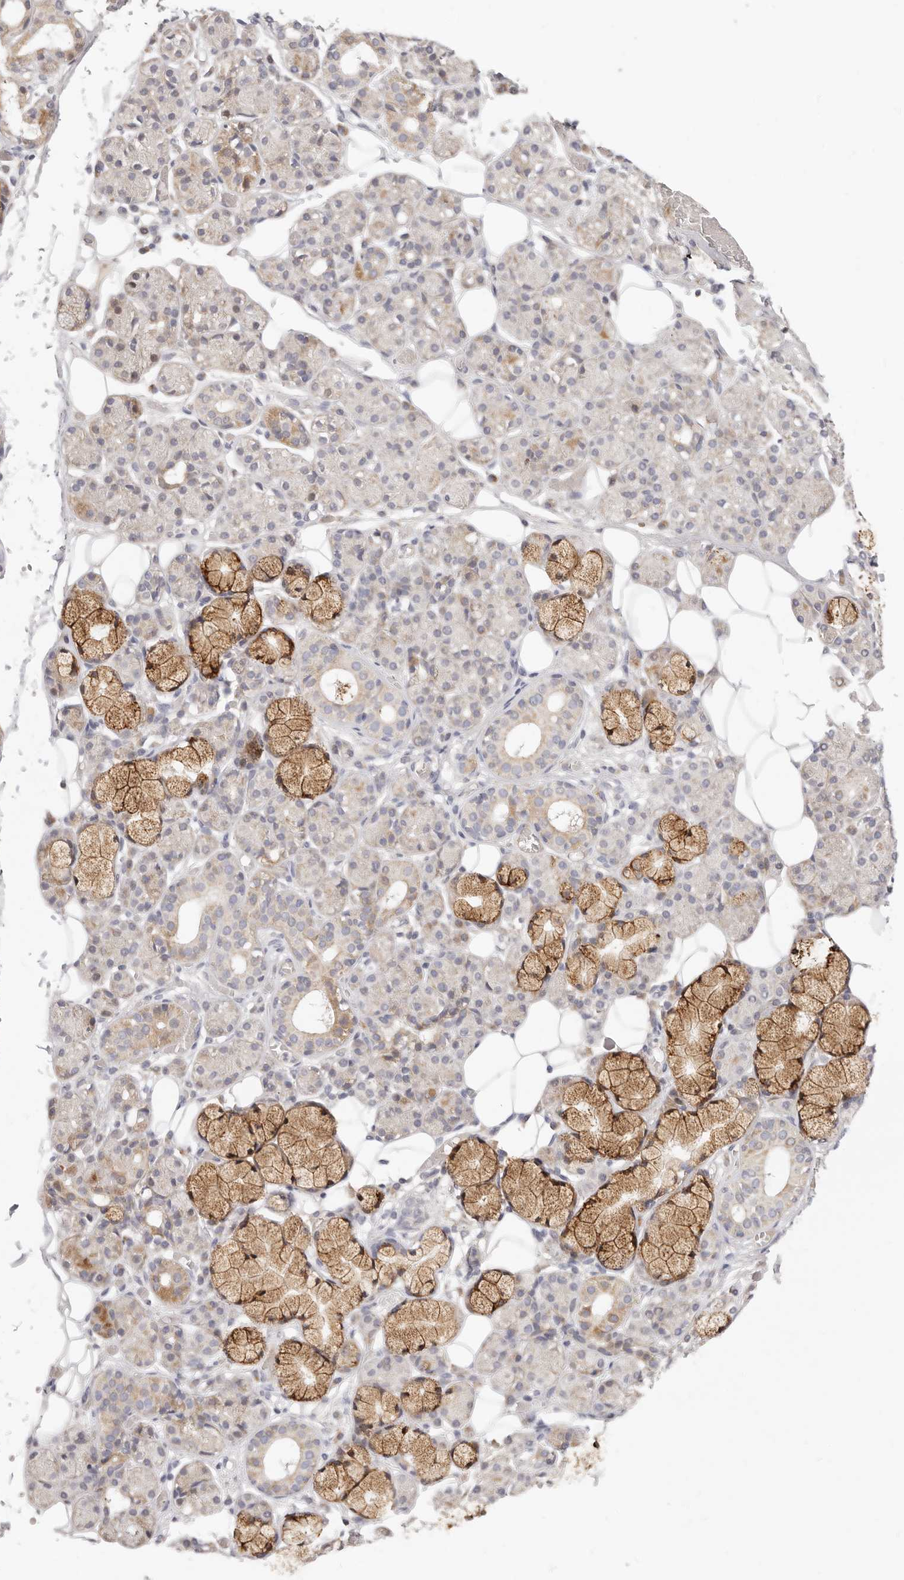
{"staining": {"intensity": "moderate", "quantity": "25%-75%", "location": "cytoplasmic/membranous"}, "tissue": "salivary gland", "cell_type": "Glandular cells", "image_type": "normal", "snomed": [{"axis": "morphology", "description": "Normal tissue, NOS"}, {"axis": "topography", "description": "Salivary gland"}], "caption": "Benign salivary gland reveals moderate cytoplasmic/membranous staining in approximately 25%-75% of glandular cells.", "gene": "TFB2M", "patient": {"sex": "male", "age": 63}}